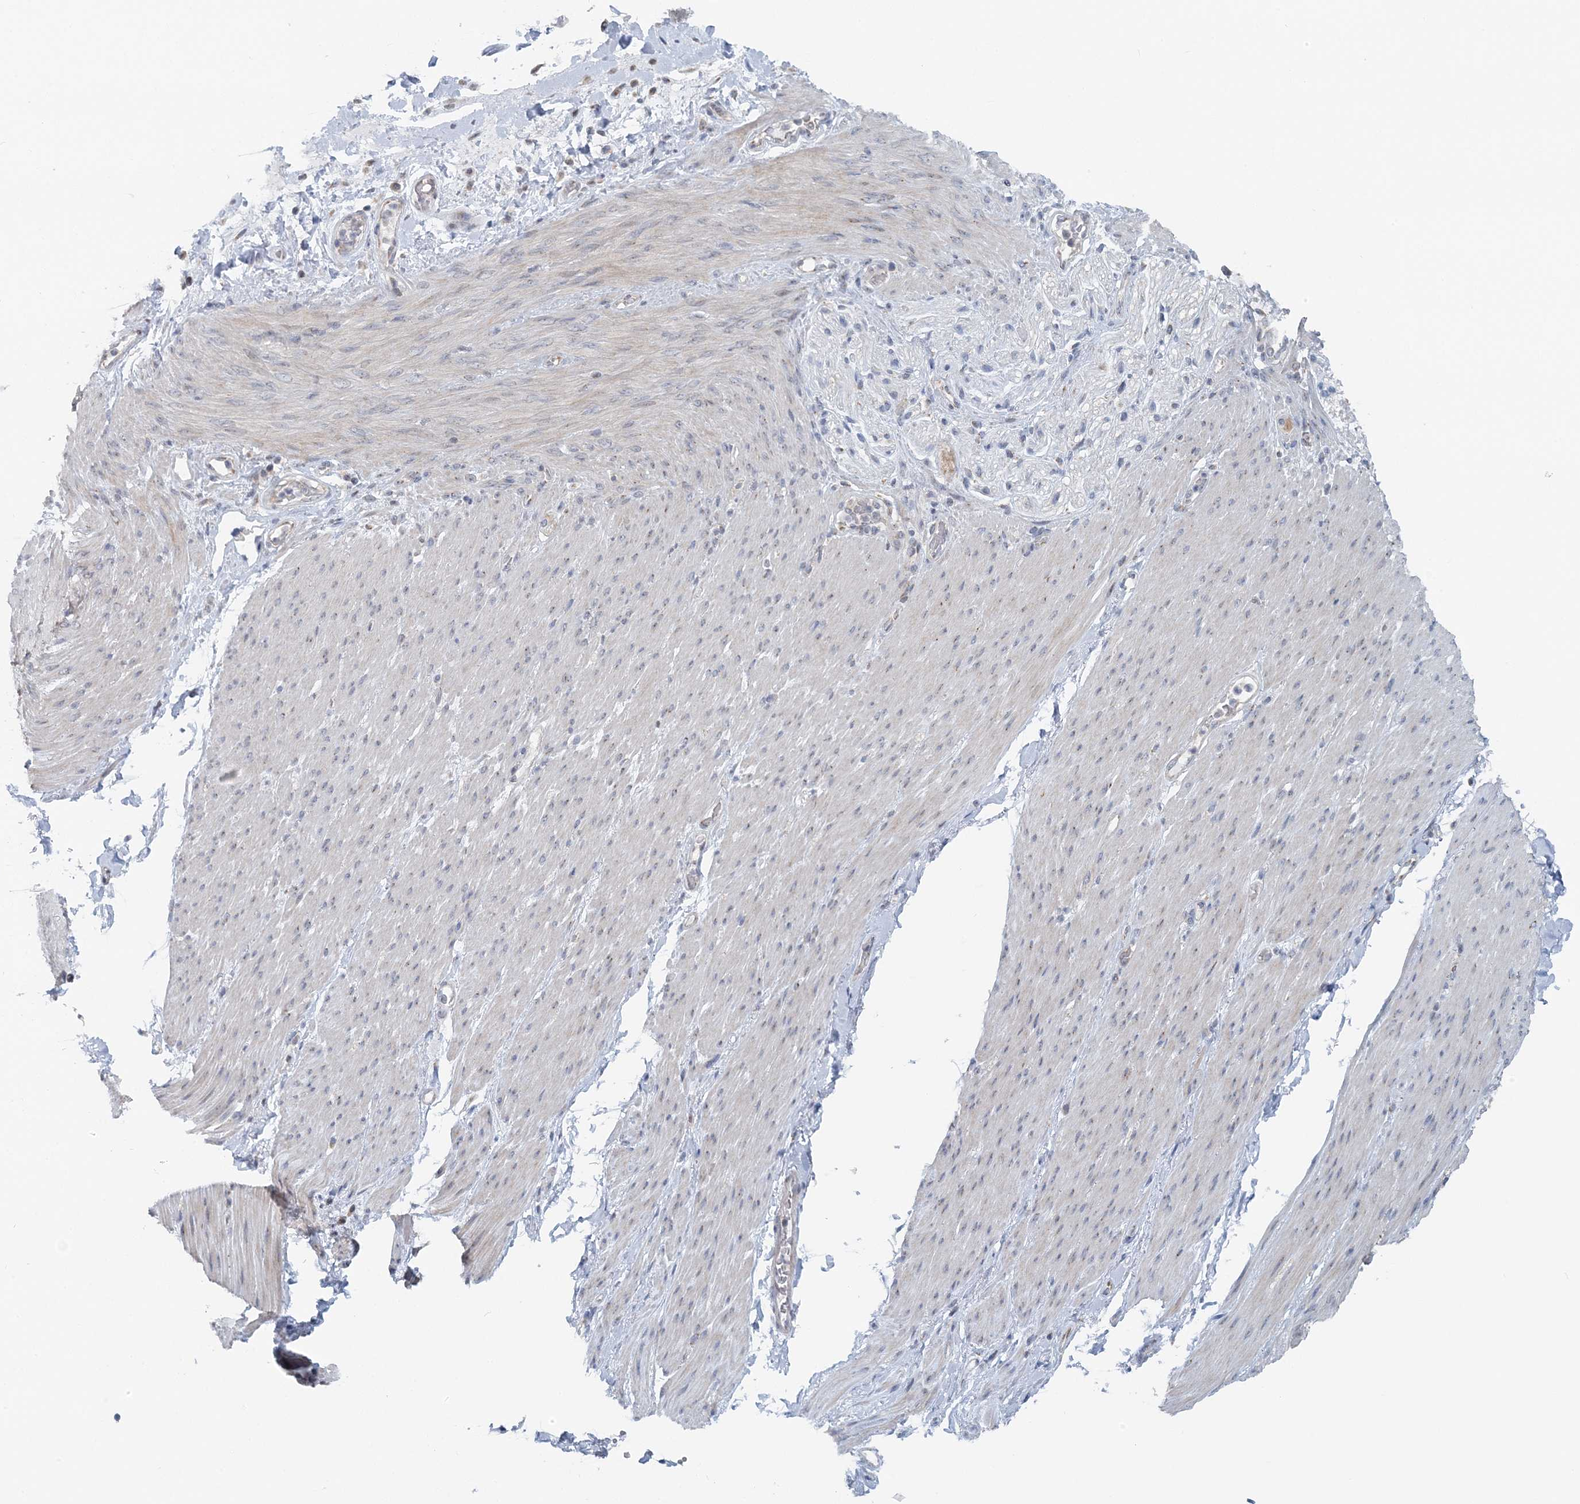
{"staining": {"intensity": "negative", "quantity": "none", "location": "none"}, "tissue": "adipose tissue", "cell_type": "Adipocytes", "image_type": "normal", "snomed": [{"axis": "morphology", "description": "Normal tissue, NOS"}, {"axis": "topography", "description": "Colon"}, {"axis": "topography", "description": "Peripheral nerve tissue"}], "caption": "This micrograph is of normal adipose tissue stained with immunohistochemistry to label a protein in brown with the nuclei are counter-stained blue. There is no staining in adipocytes. Brightfield microscopy of immunohistochemistry (IHC) stained with DAB (brown) and hematoxylin (blue), captured at high magnification.", "gene": "RNF150", "patient": {"sex": "female", "age": 61}}